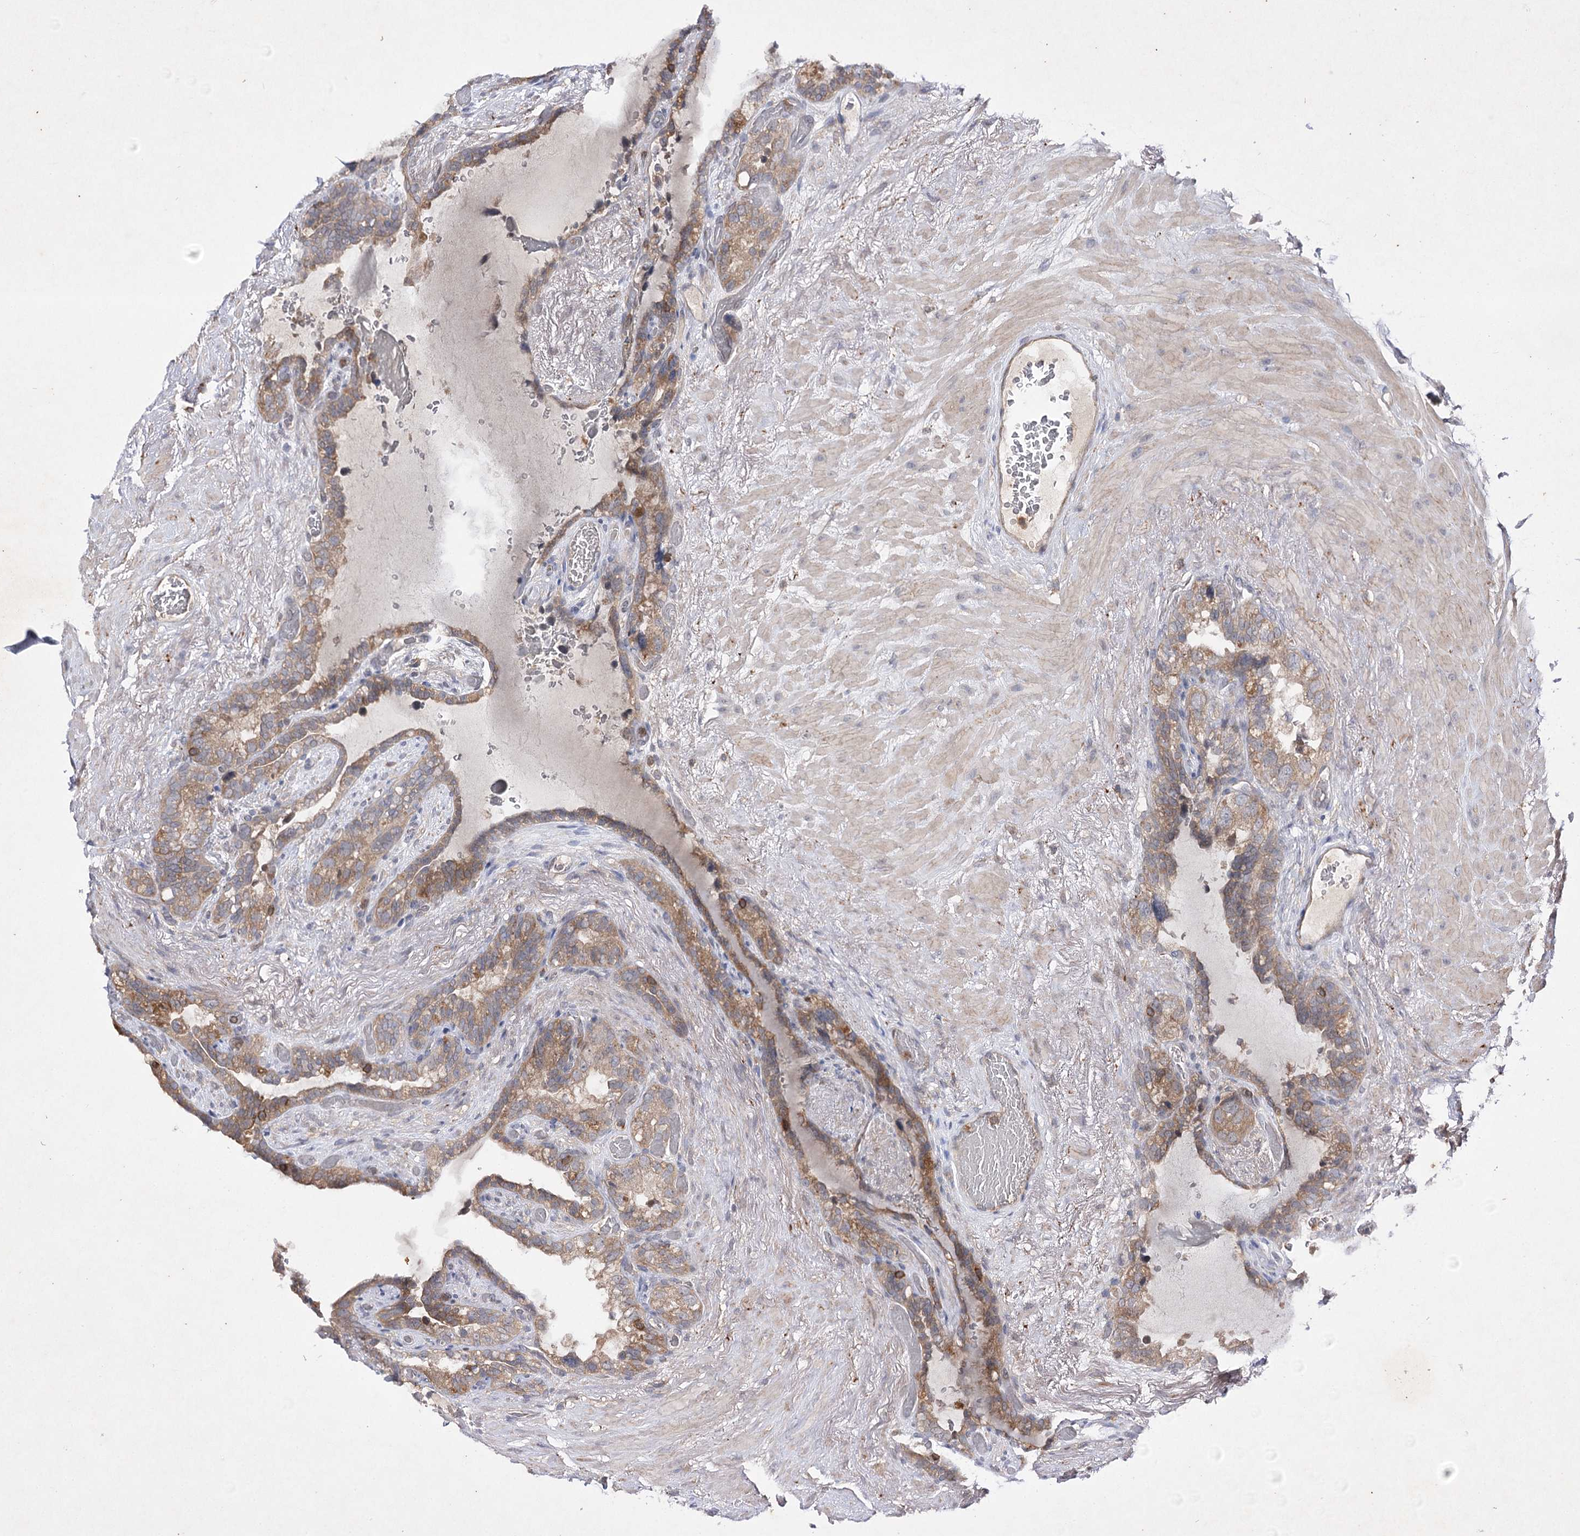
{"staining": {"intensity": "moderate", "quantity": "25%-75%", "location": "cytoplasmic/membranous"}, "tissue": "seminal vesicle", "cell_type": "Glandular cells", "image_type": "normal", "snomed": [{"axis": "morphology", "description": "Normal tissue, NOS"}, {"axis": "topography", "description": "Seminal veicle"}], "caption": "Protein expression analysis of unremarkable seminal vesicle displays moderate cytoplasmic/membranous positivity in about 25%-75% of glandular cells.", "gene": "BCR", "patient": {"sex": "male", "age": 80}}